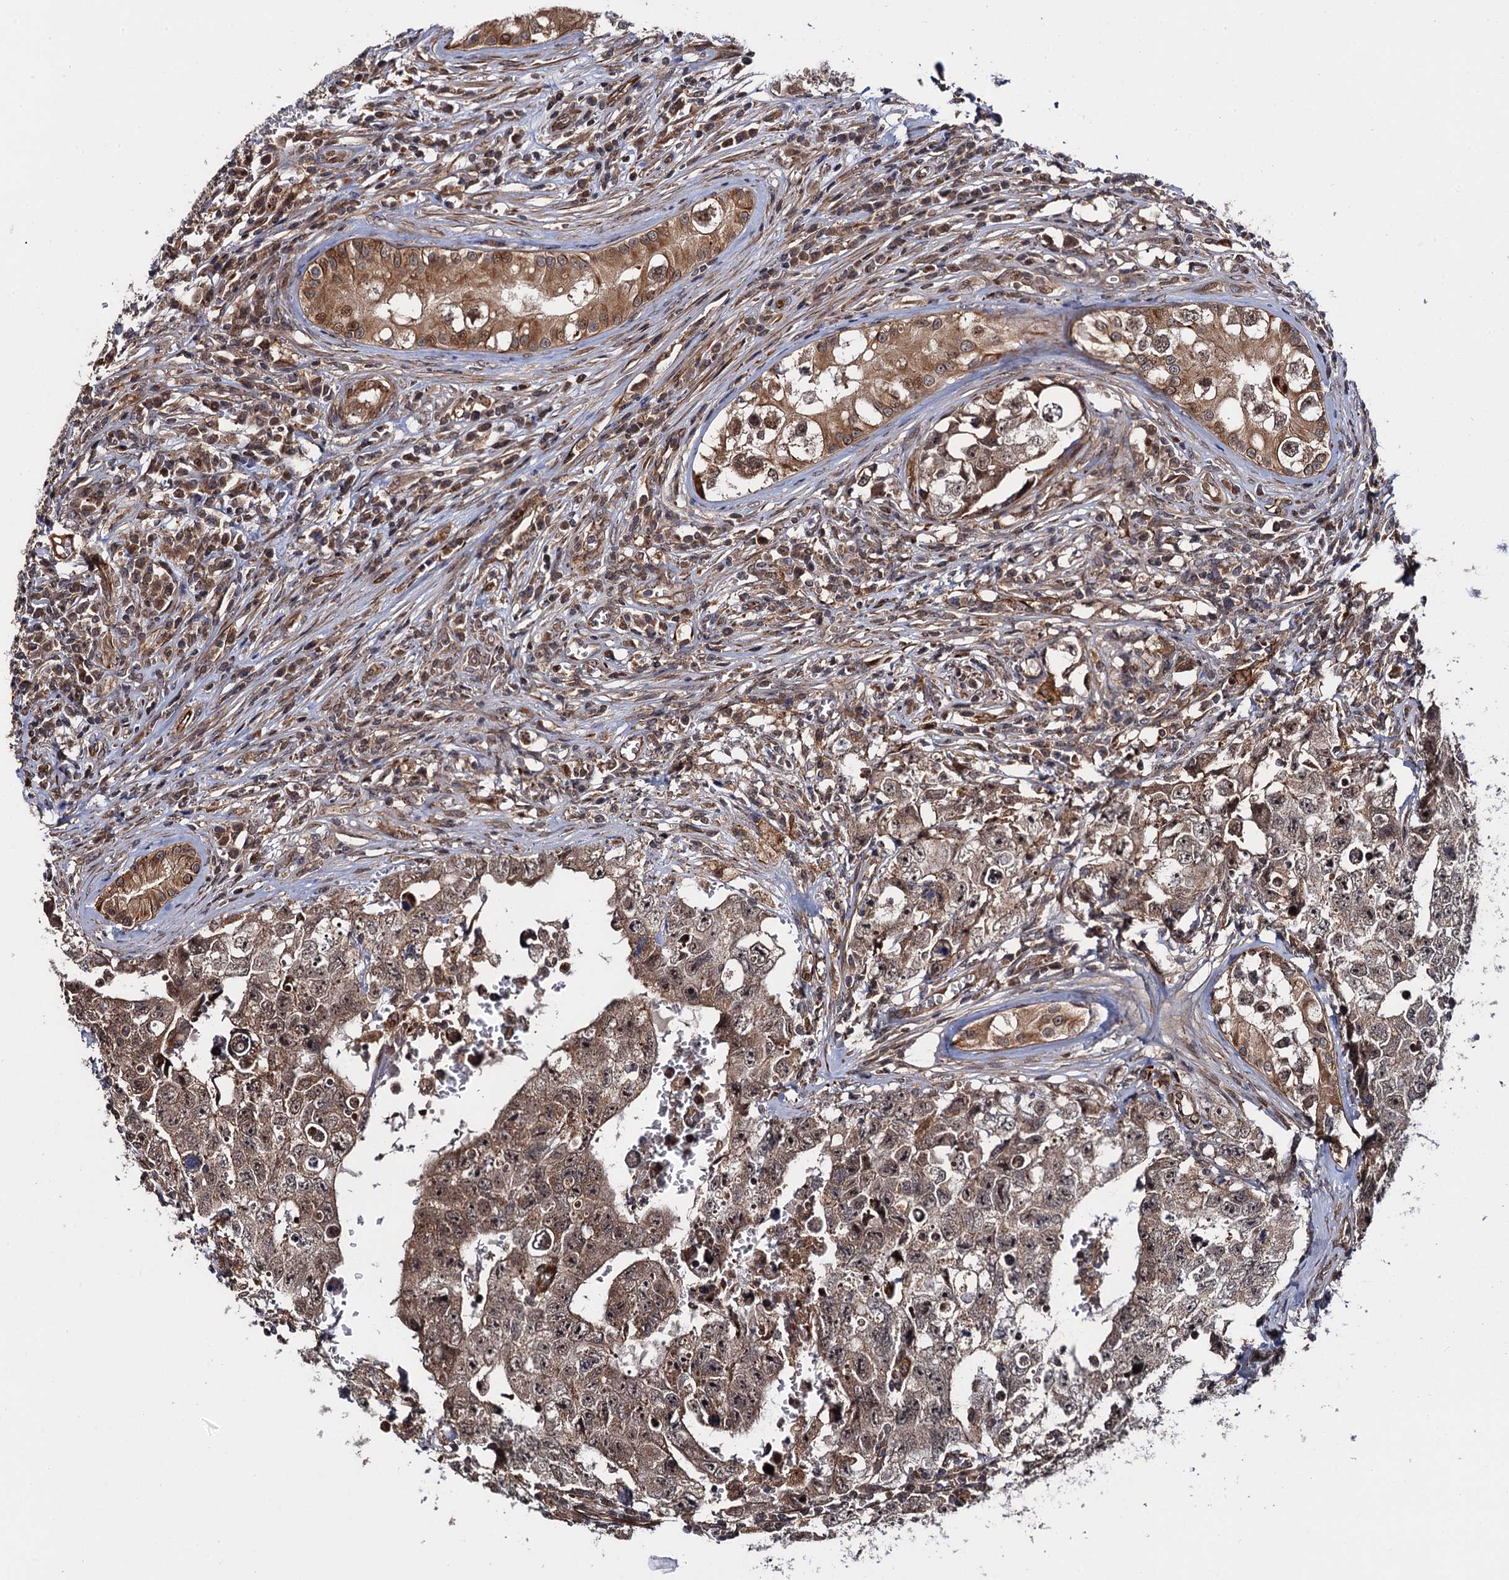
{"staining": {"intensity": "weak", "quantity": ">75%", "location": "cytoplasmic/membranous,nuclear"}, "tissue": "testis cancer", "cell_type": "Tumor cells", "image_type": "cancer", "snomed": [{"axis": "morphology", "description": "Carcinoma, Embryonal, NOS"}, {"axis": "topography", "description": "Testis"}], "caption": "Testis embryonal carcinoma was stained to show a protein in brown. There is low levels of weak cytoplasmic/membranous and nuclear expression in approximately >75% of tumor cells. (DAB (3,3'-diaminobenzidine) = brown stain, brightfield microscopy at high magnification).", "gene": "FSIP1", "patient": {"sex": "male", "age": 17}}